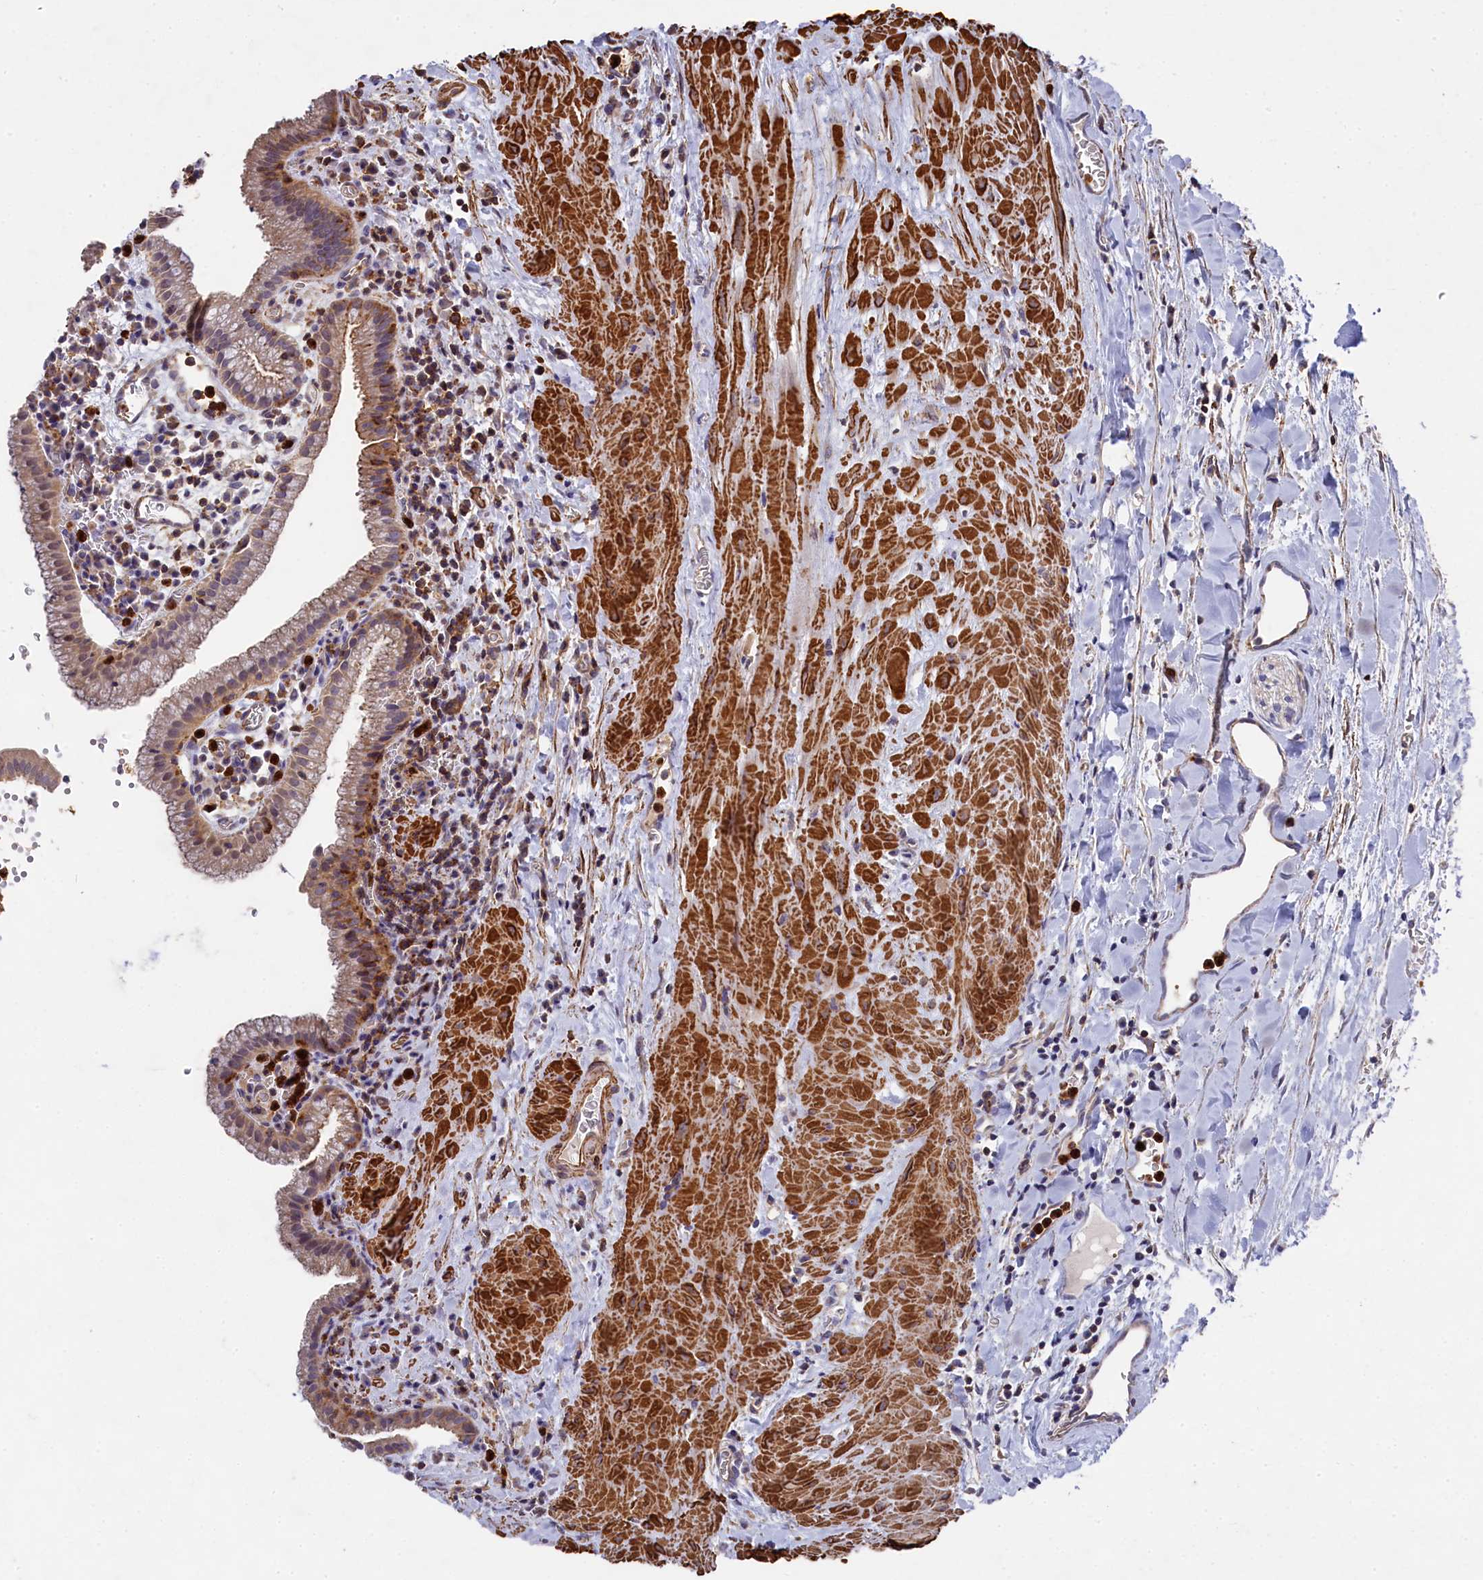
{"staining": {"intensity": "moderate", "quantity": ">75%", "location": "cytoplasmic/membranous"}, "tissue": "gallbladder", "cell_type": "Glandular cells", "image_type": "normal", "snomed": [{"axis": "morphology", "description": "Normal tissue, NOS"}, {"axis": "topography", "description": "Gallbladder"}], "caption": "Immunohistochemical staining of benign human gallbladder demonstrates moderate cytoplasmic/membranous protein expression in about >75% of glandular cells.", "gene": "RAPSN", "patient": {"sex": "male", "age": 78}}